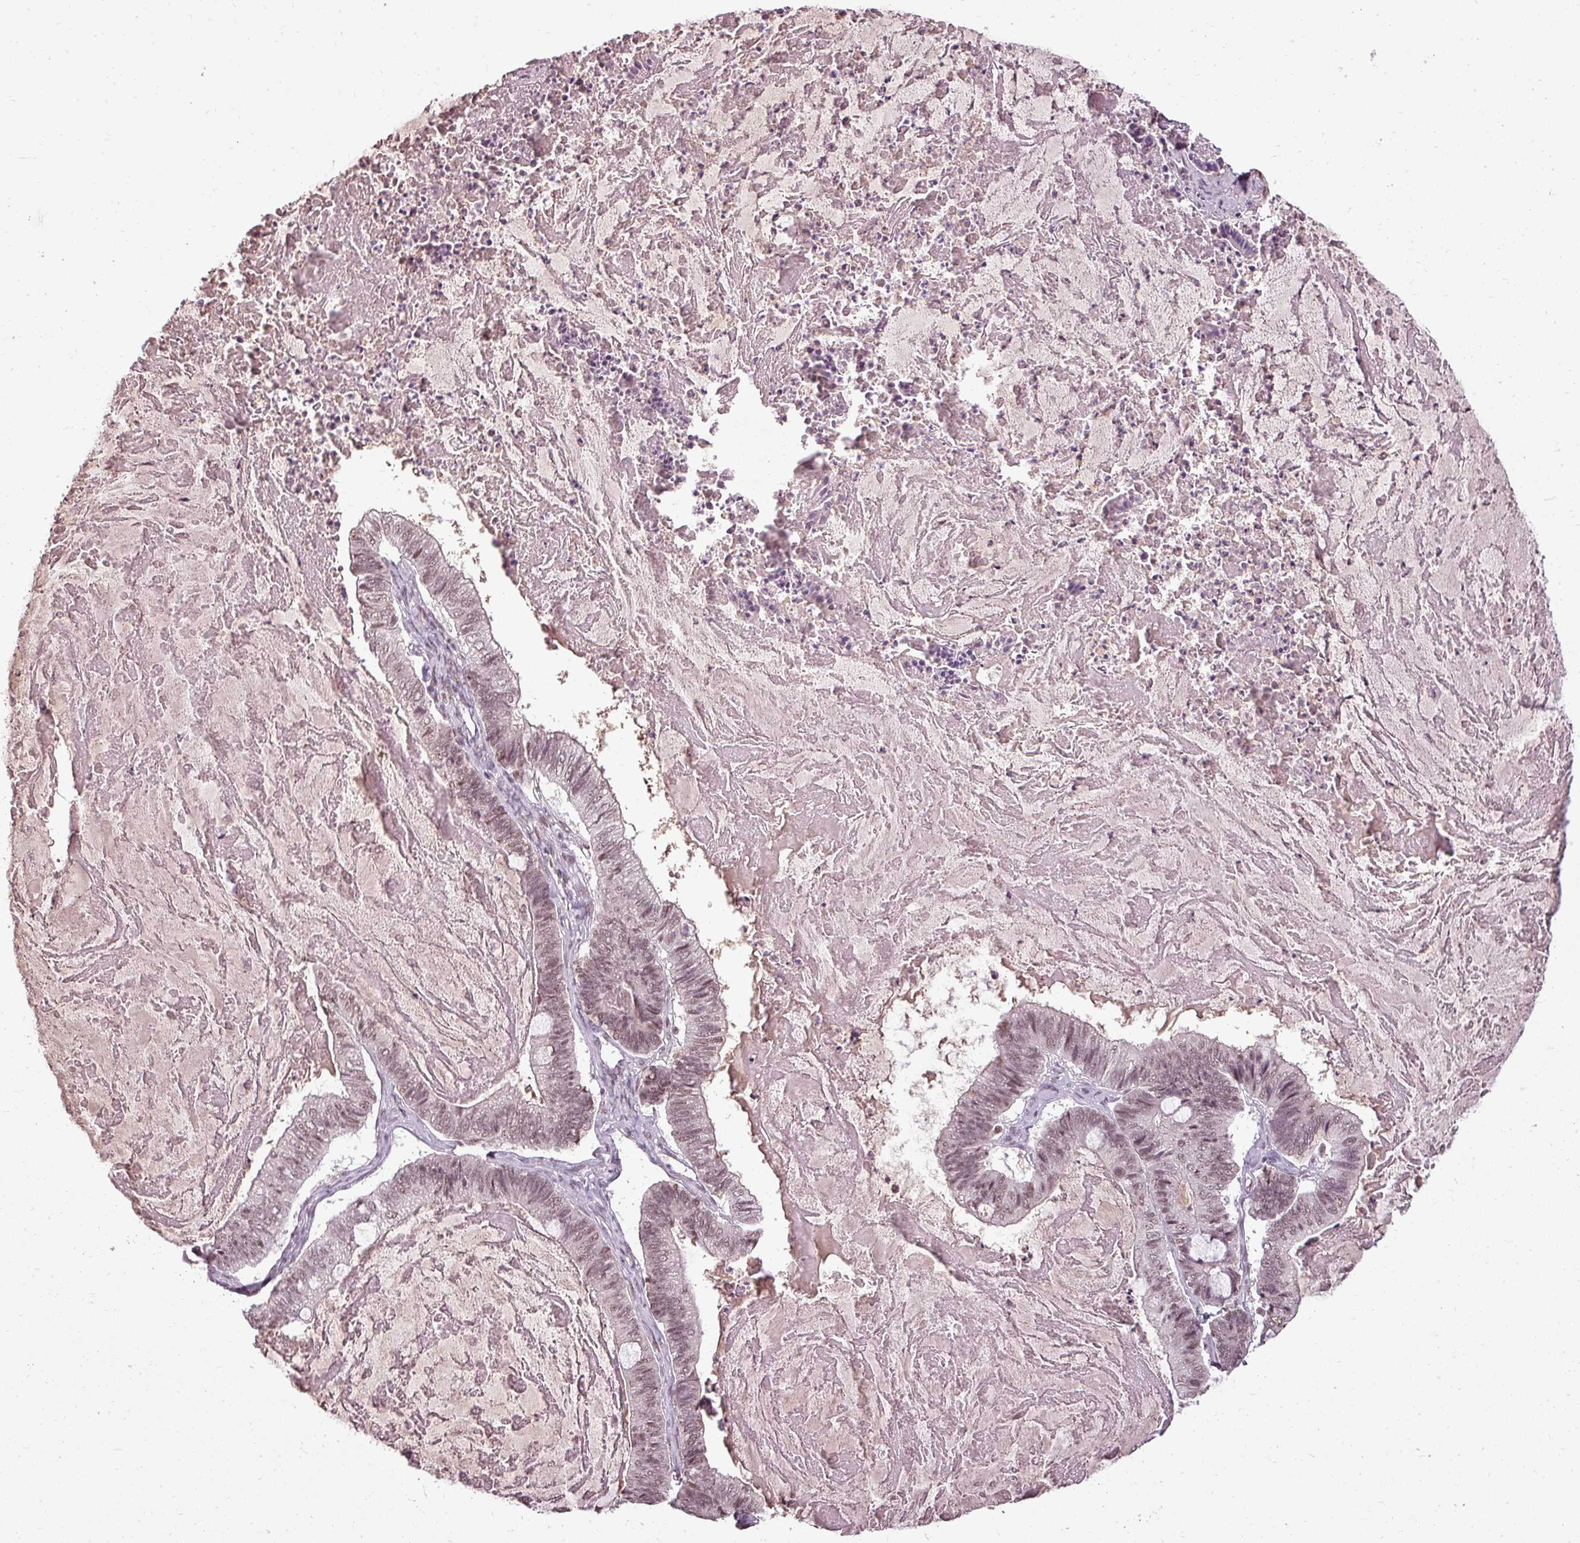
{"staining": {"intensity": "moderate", "quantity": ">75%", "location": "nuclear"}, "tissue": "ovarian cancer", "cell_type": "Tumor cells", "image_type": "cancer", "snomed": [{"axis": "morphology", "description": "Cystadenocarcinoma, mucinous, NOS"}, {"axis": "topography", "description": "Ovary"}], "caption": "Human ovarian cancer stained for a protein (brown) reveals moderate nuclear positive staining in approximately >75% of tumor cells.", "gene": "BCAS3", "patient": {"sex": "female", "age": 61}}